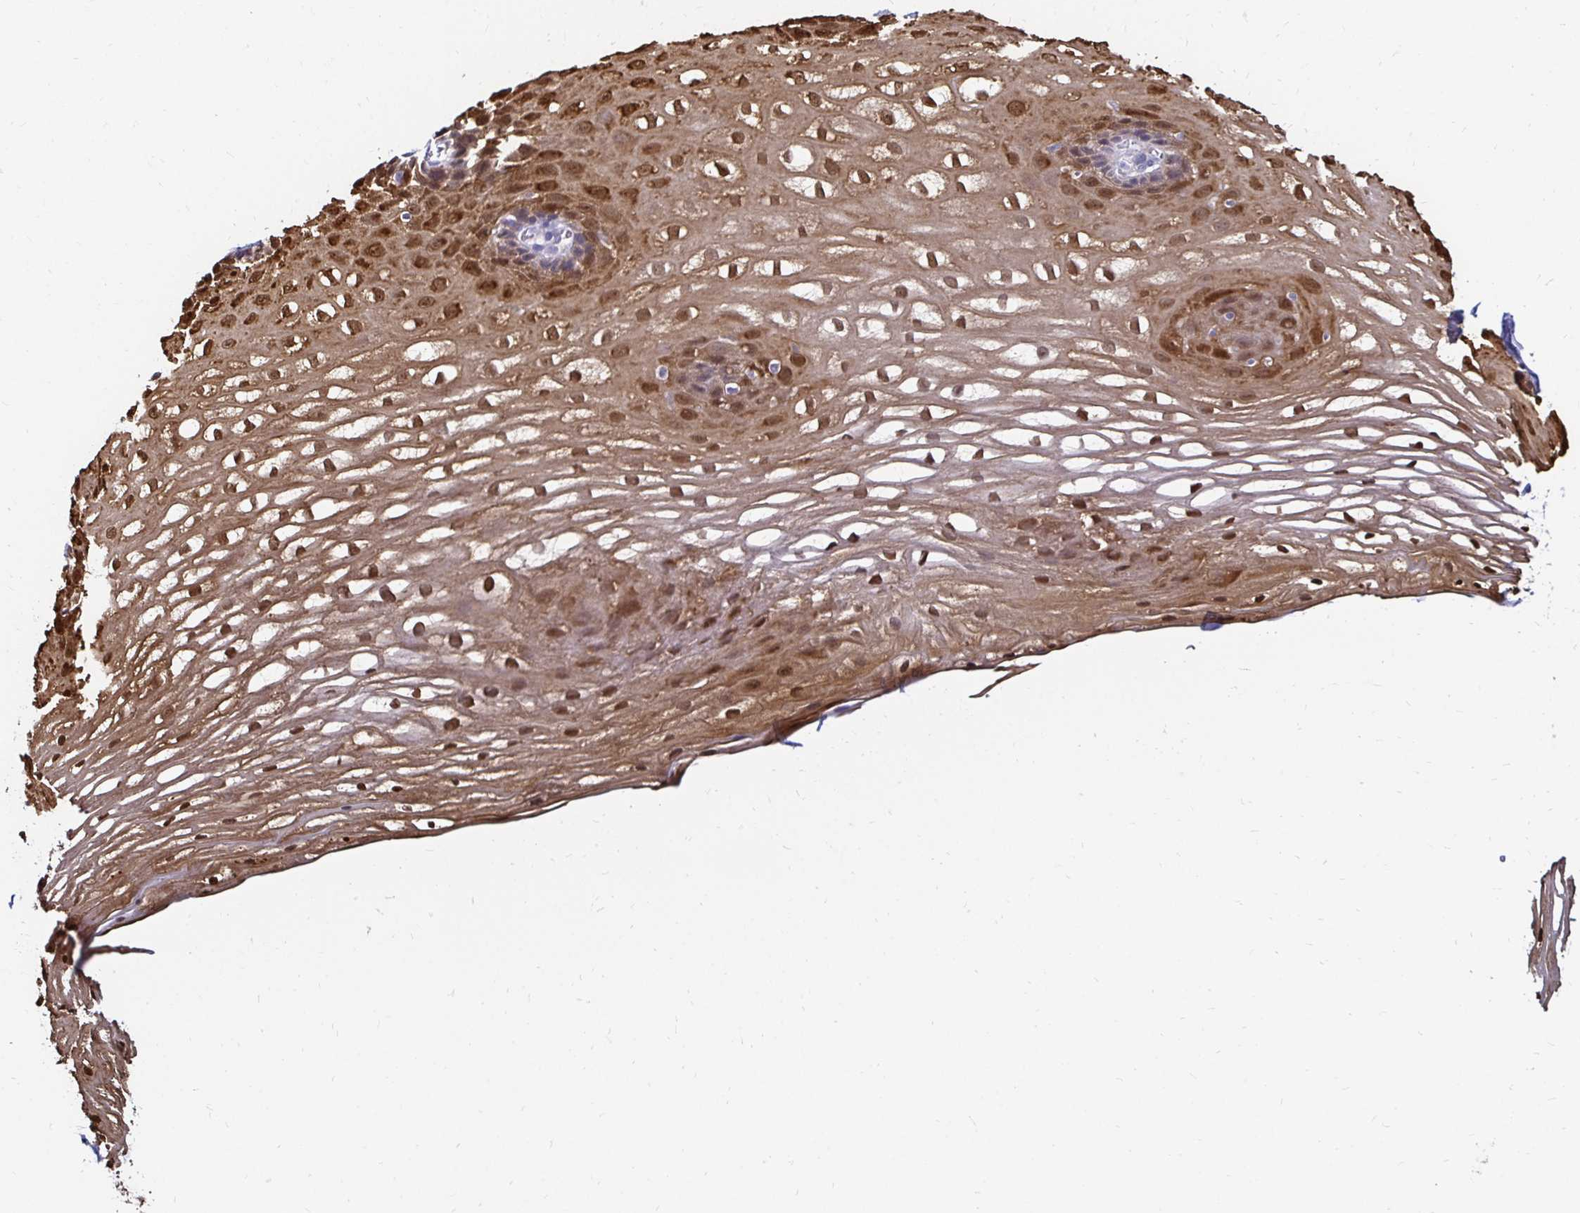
{"staining": {"intensity": "moderate", "quantity": ">75%", "location": "cytoplasmic/membranous,nuclear"}, "tissue": "esophagus", "cell_type": "Squamous epithelial cells", "image_type": "normal", "snomed": [{"axis": "morphology", "description": "Normal tissue, NOS"}, {"axis": "topography", "description": "Esophagus"}], "caption": "A brown stain highlights moderate cytoplasmic/membranous,nuclear positivity of a protein in squamous epithelial cells of unremarkable human esophagus.", "gene": "TXN", "patient": {"sex": "male", "age": 62}}